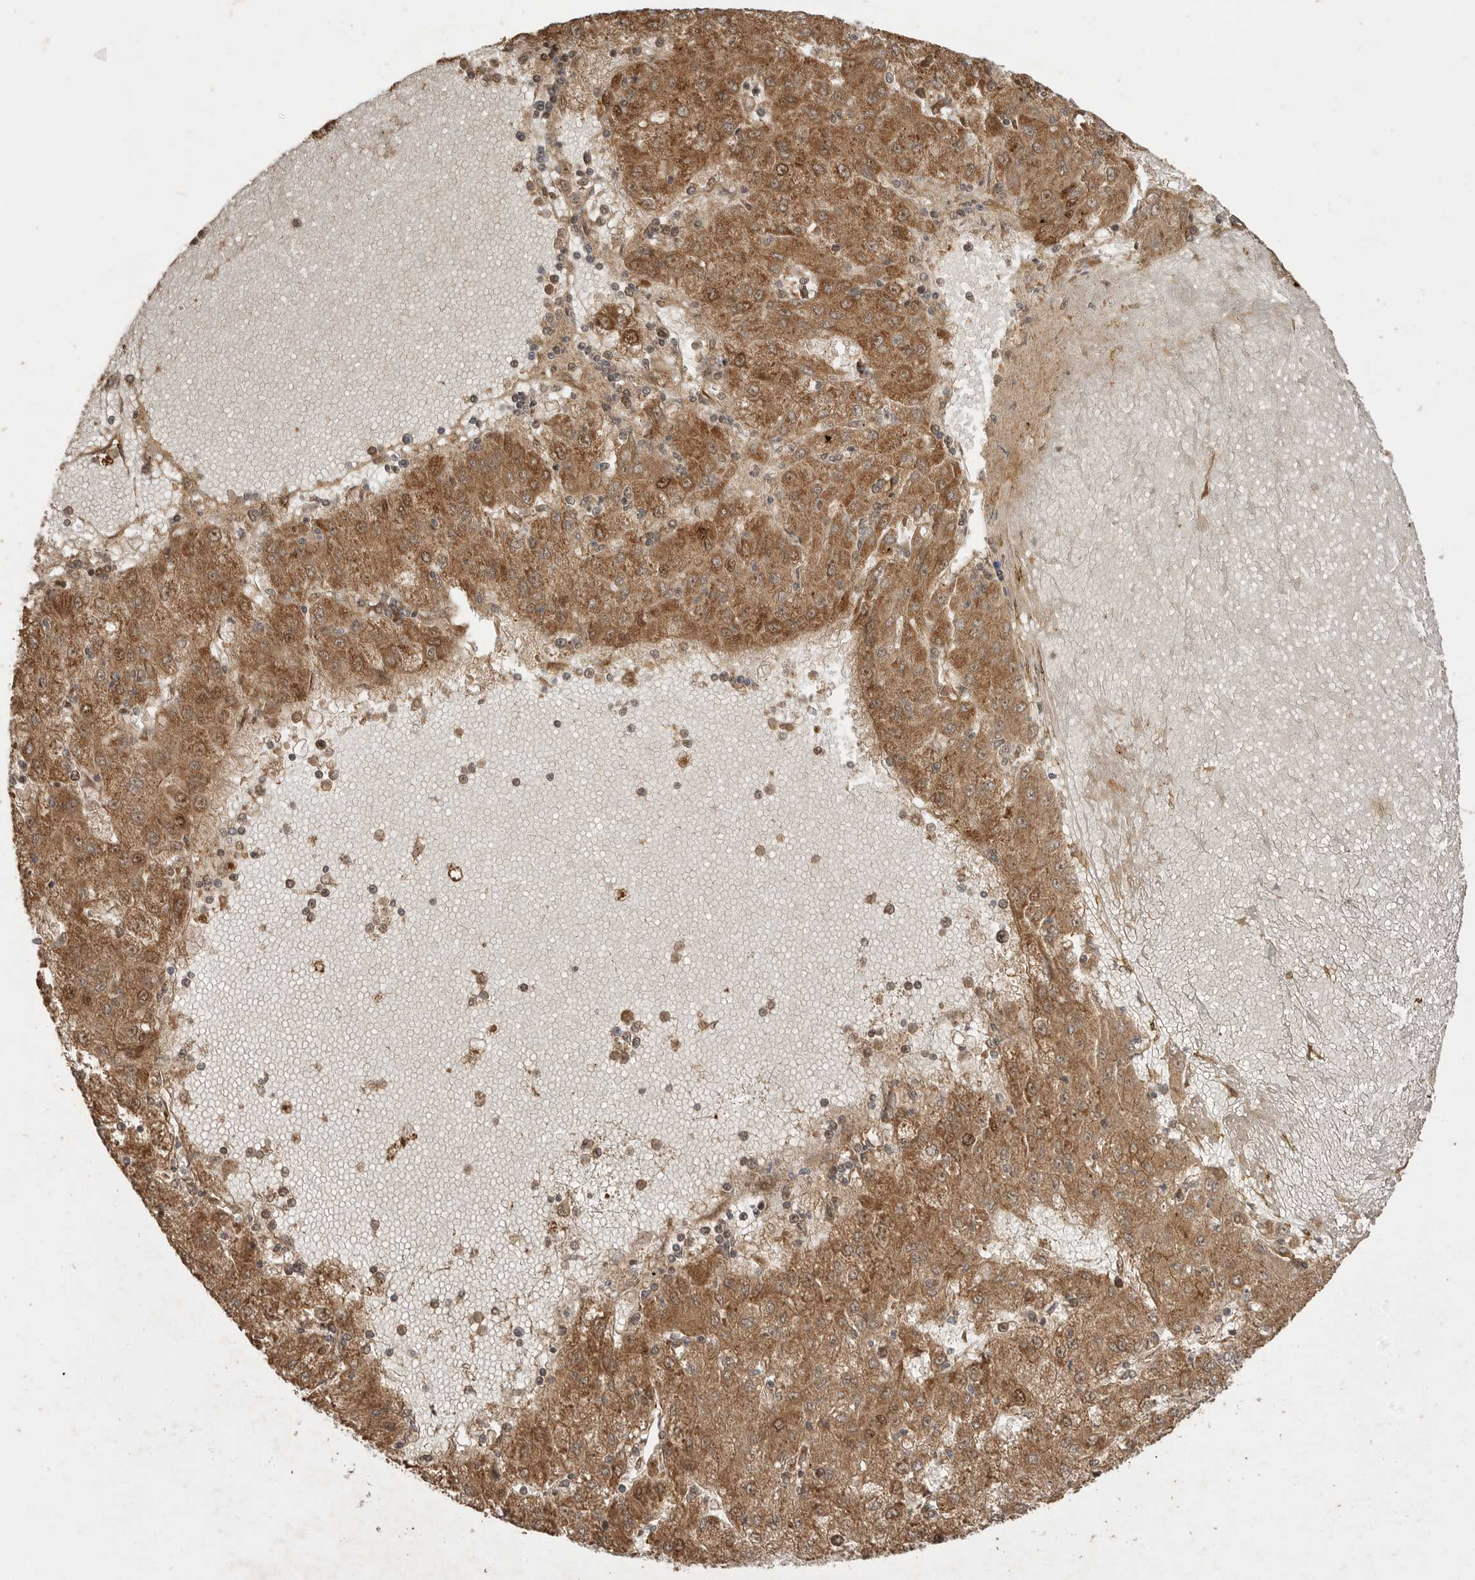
{"staining": {"intensity": "moderate", "quantity": ">75%", "location": "cytoplasmic/membranous,nuclear"}, "tissue": "liver cancer", "cell_type": "Tumor cells", "image_type": "cancer", "snomed": [{"axis": "morphology", "description": "Carcinoma, Hepatocellular, NOS"}, {"axis": "topography", "description": "Liver"}], "caption": "A histopathology image of liver hepatocellular carcinoma stained for a protein exhibits moderate cytoplasmic/membranous and nuclear brown staining in tumor cells.", "gene": "BOC", "patient": {"sex": "male", "age": 72}}